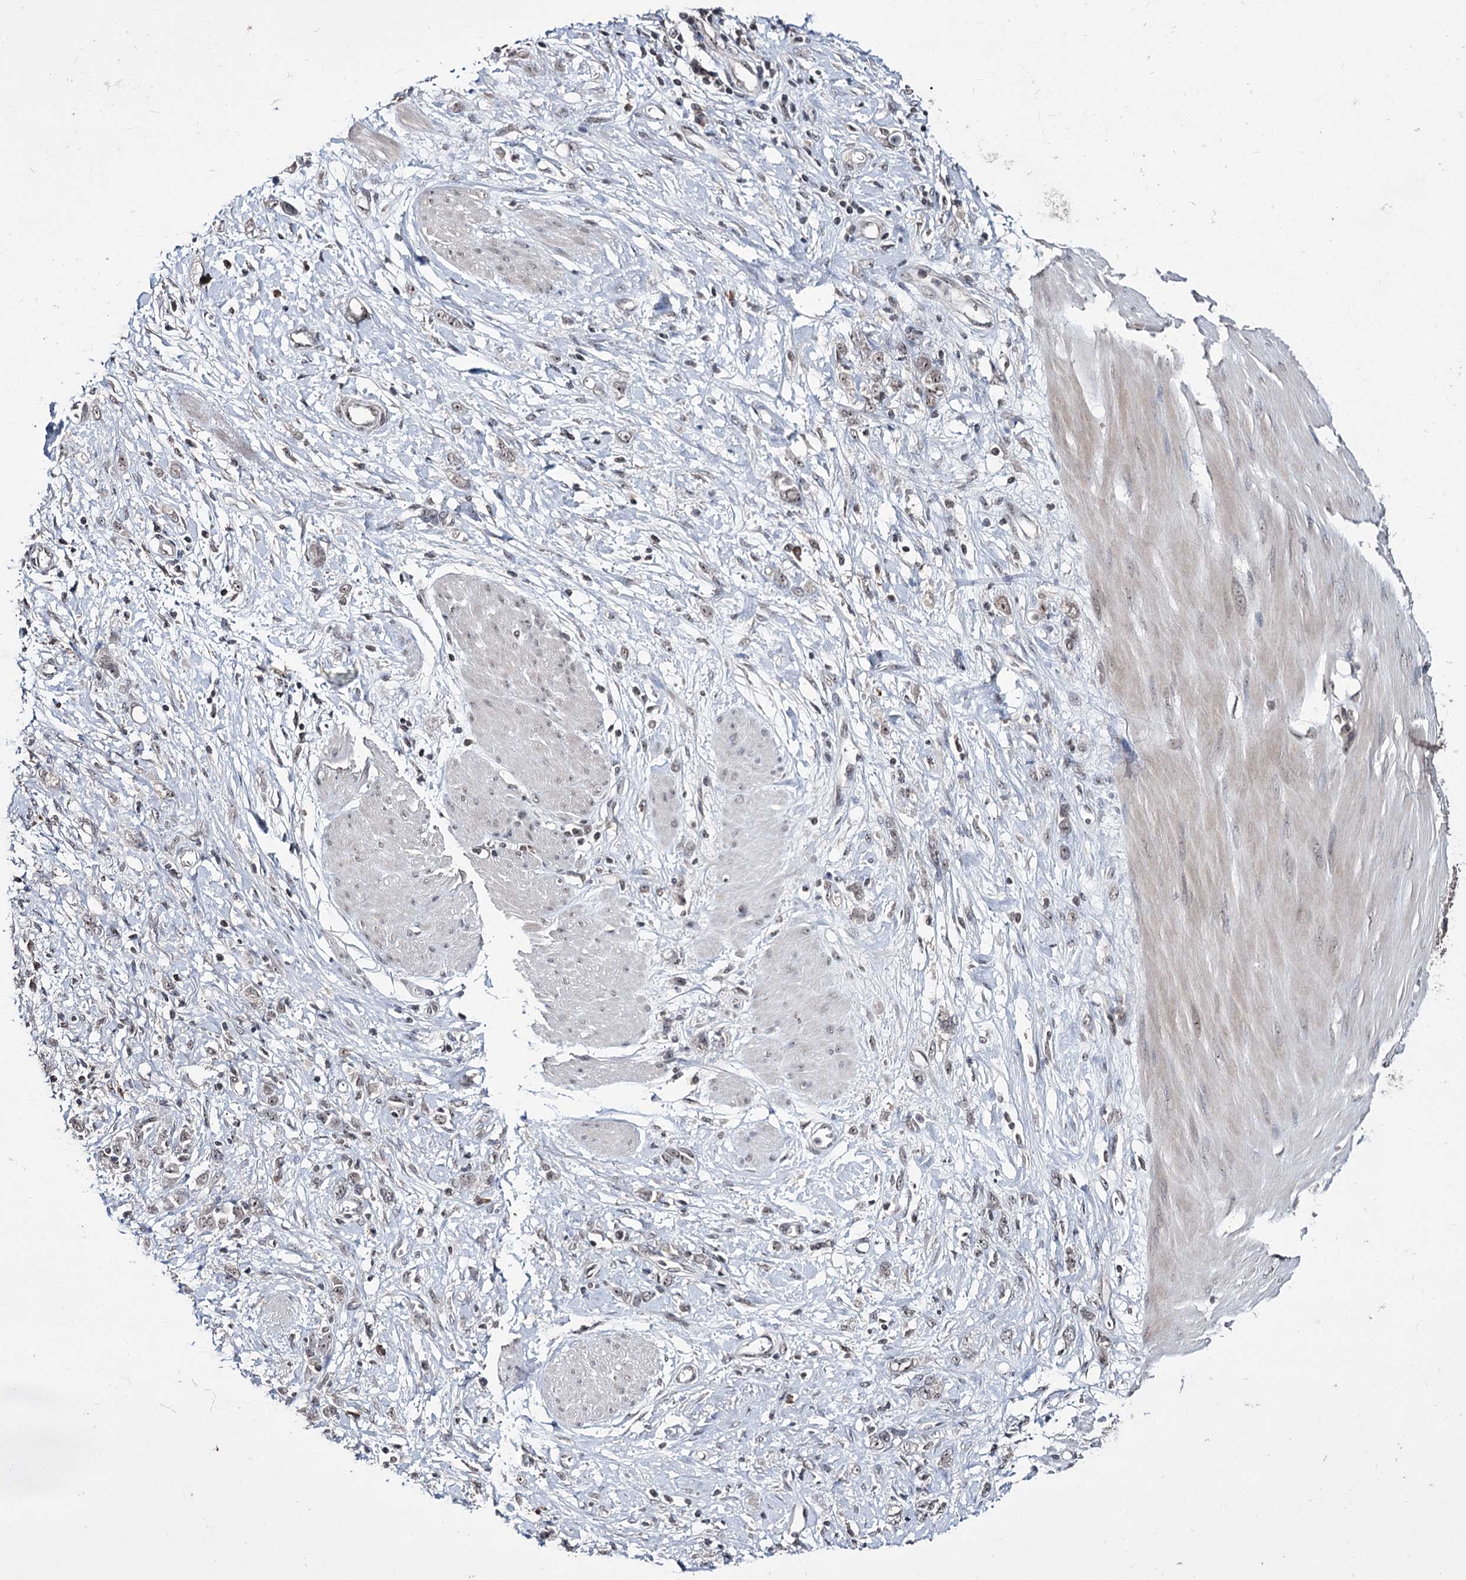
{"staining": {"intensity": "weak", "quantity": "<25%", "location": "nuclear"}, "tissue": "stomach cancer", "cell_type": "Tumor cells", "image_type": "cancer", "snomed": [{"axis": "morphology", "description": "Adenocarcinoma, NOS"}, {"axis": "topography", "description": "Stomach"}], "caption": "There is no significant expression in tumor cells of stomach cancer (adenocarcinoma).", "gene": "VGLL4", "patient": {"sex": "female", "age": 76}}